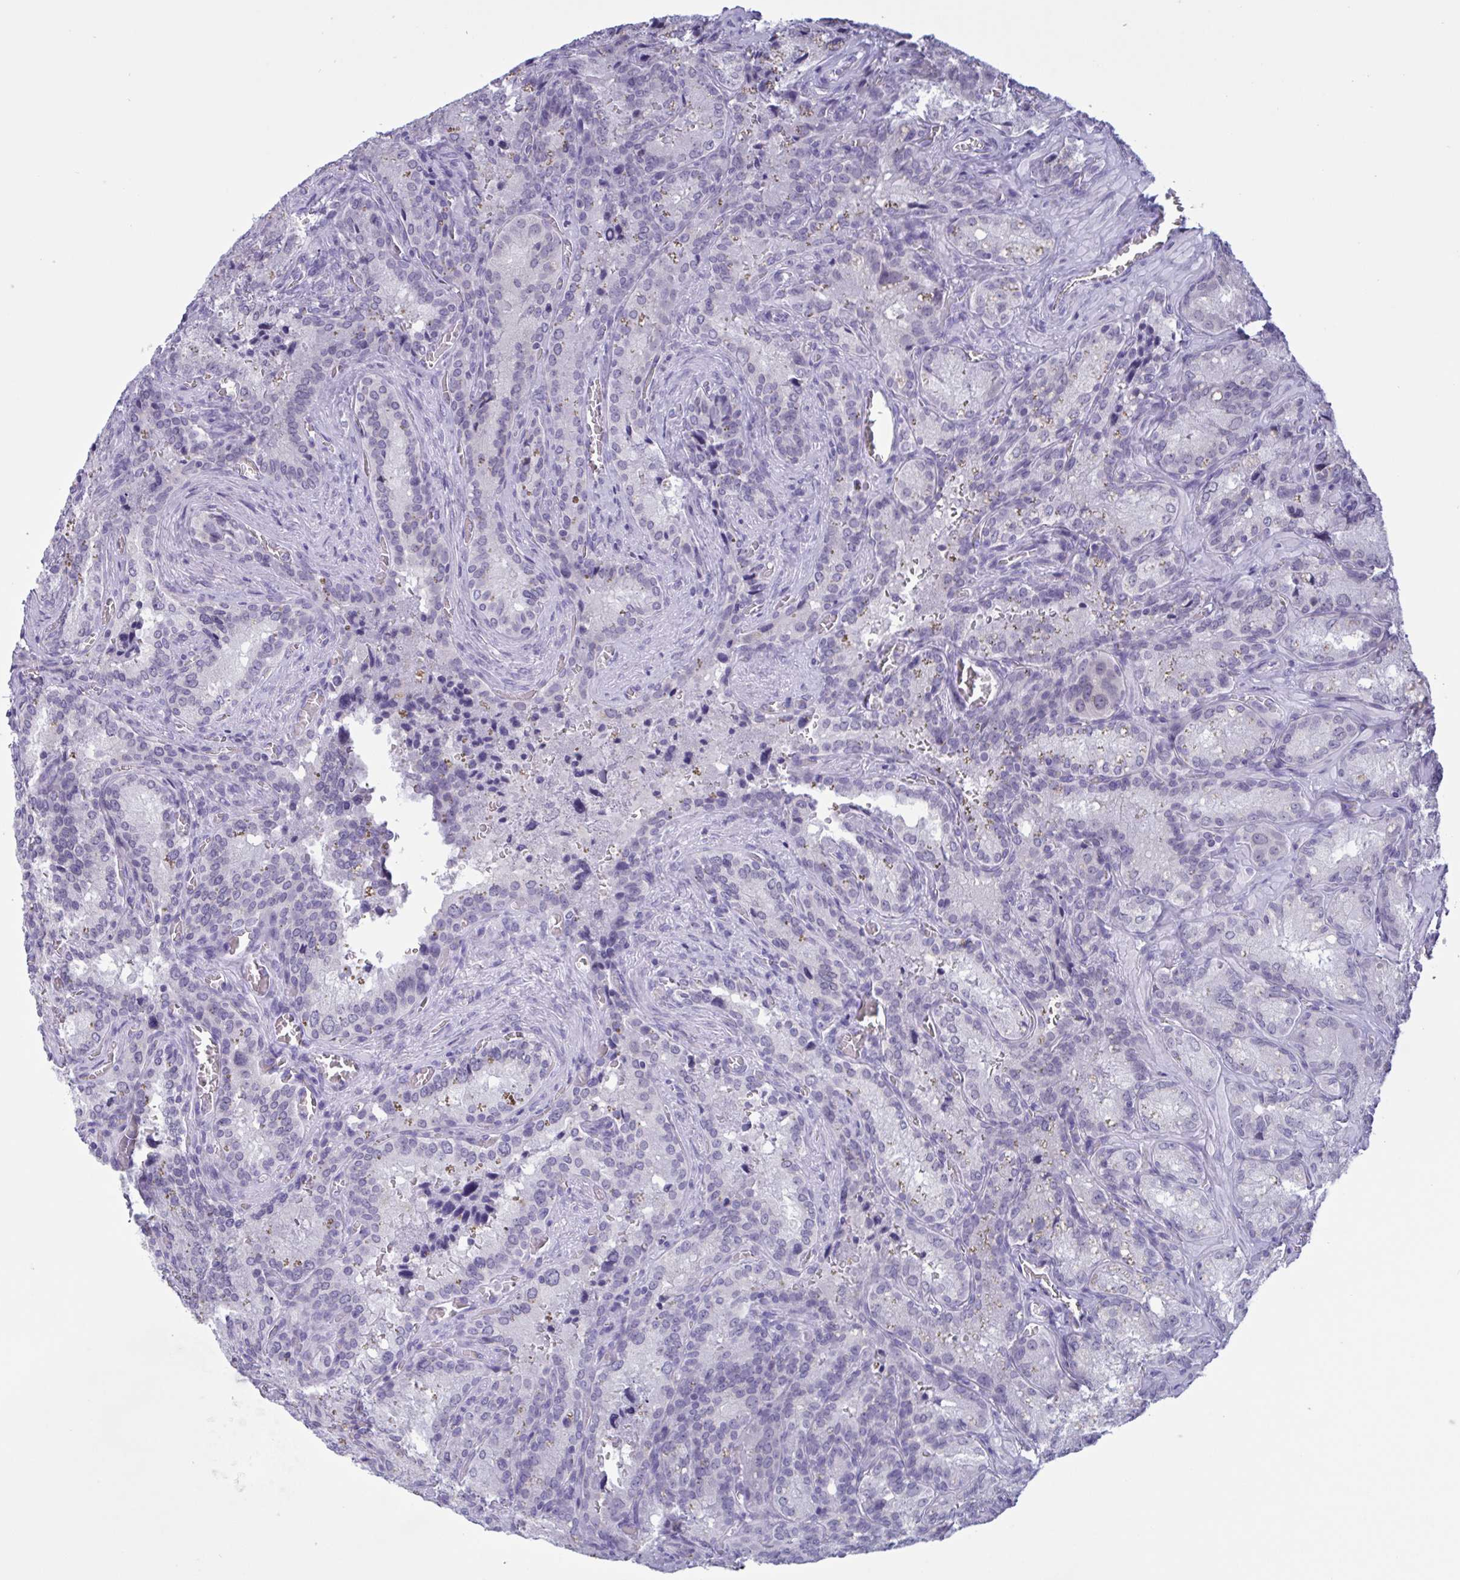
{"staining": {"intensity": "negative", "quantity": "none", "location": "none"}, "tissue": "seminal vesicle", "cell_type": "Glandular cells", "image_type": "normal", "snomed": [{"axis": "morphology", "description": "Normal tissue, NOS"}, {"axis": "topography", "description": "Seminal veicle"}], "caption": "Image shows no significant protein expression in glandular cells of normal seminal vesicle.", "gene": "SERPINB13", "patient": {"sex": "male", "age": 47}}